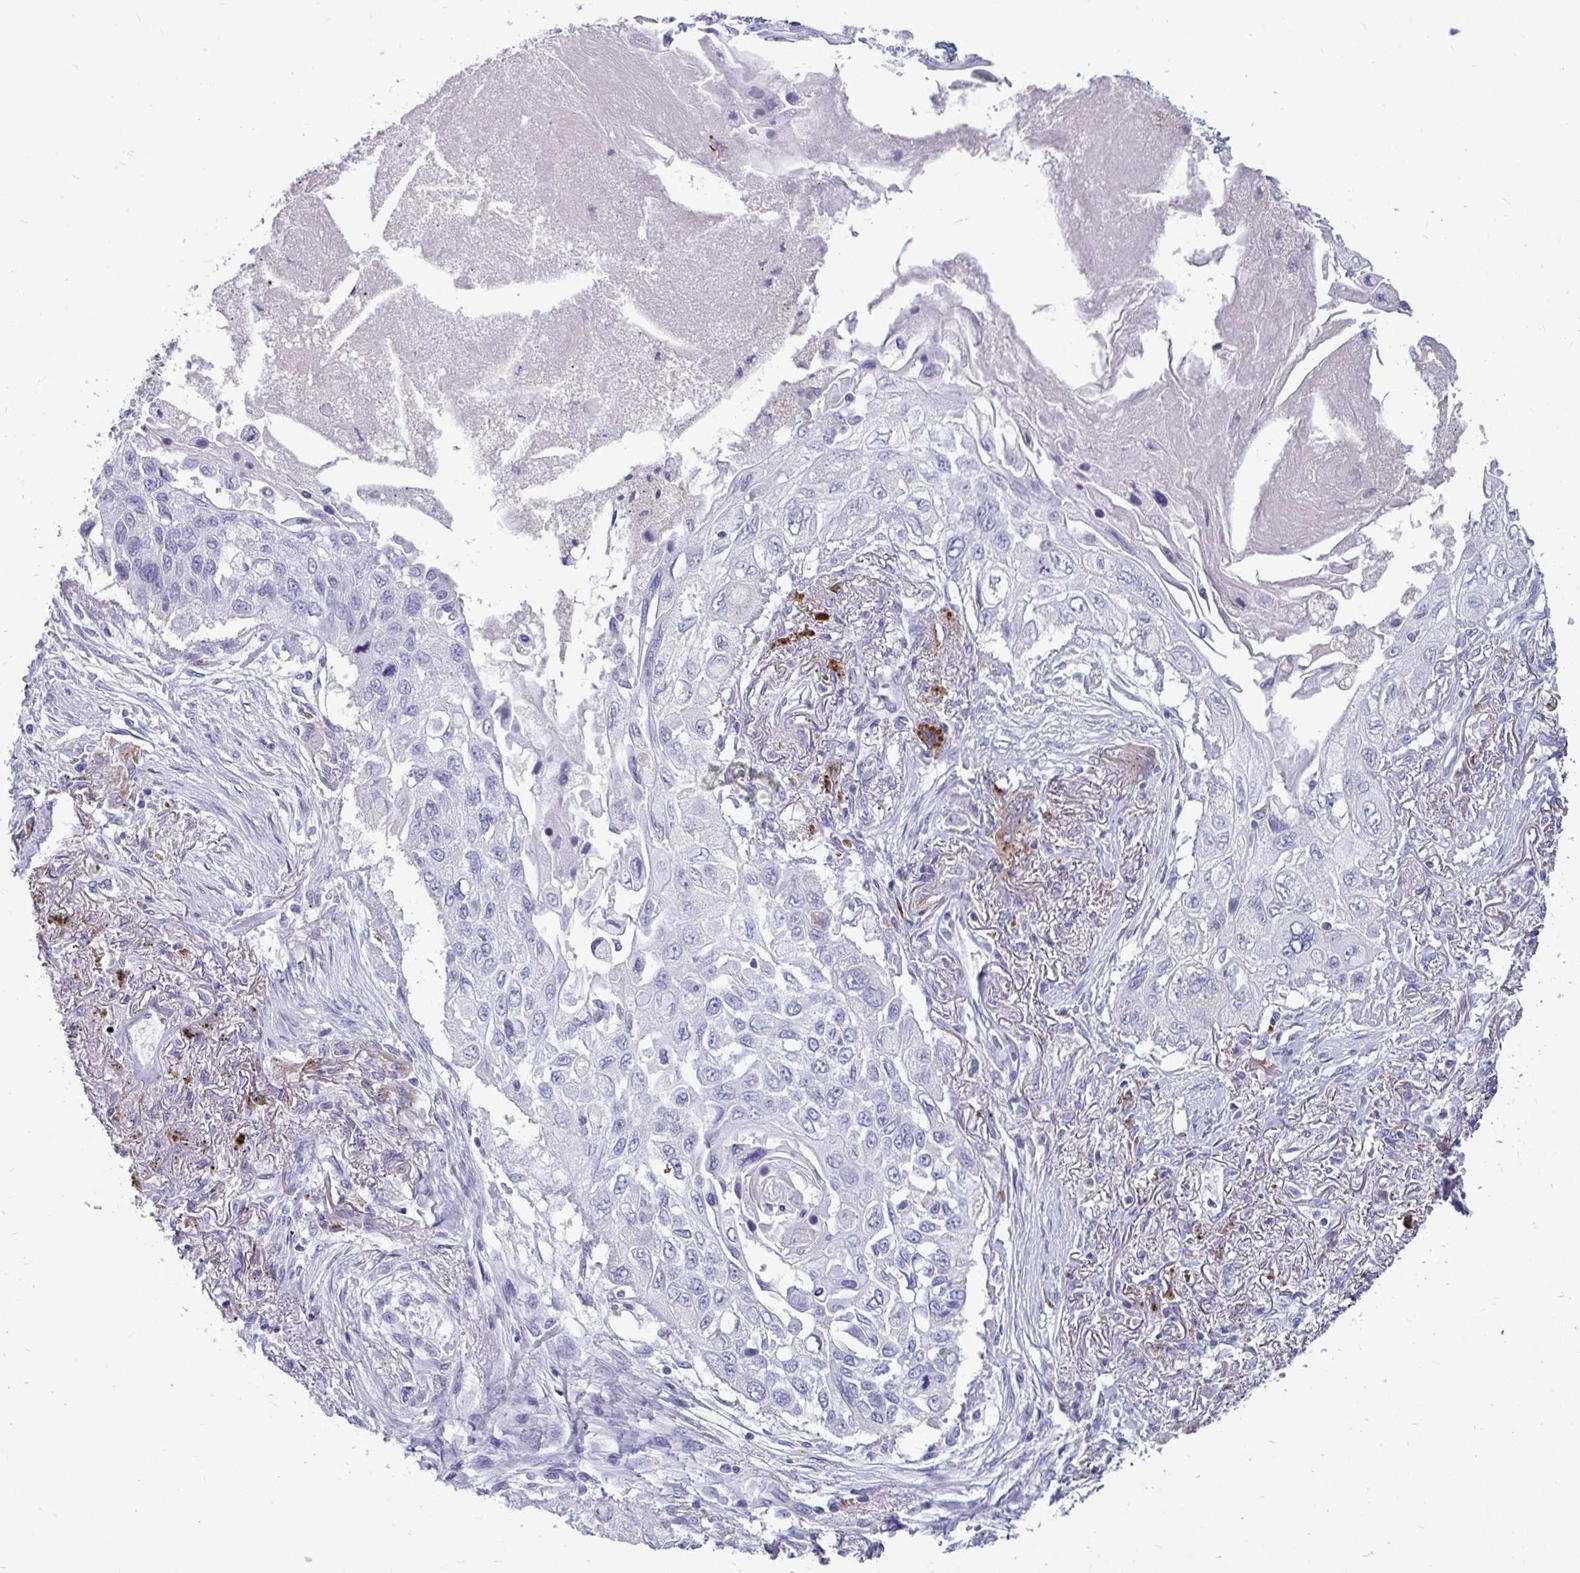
{"staining": {"intensity": "negative", "quantity": "none", "location": "none"}, "tissue": "lung cancer", "cell_type": "Tumor cells", "image_type": "cancer", "snomed": [{"axis": "morphology", "description": "Squamous cell carcinoma, NOS"}, {"axis": "topography", "description": "Lung"}], "caption": "This is a histopathology image of immunohistochemistry (IHC) staining of lung cancer (squamous cell carcinoma), which shows no expression in tumor cells.", "gene": "CTSZ", "patient": {"sex": "male", "age": 75}}